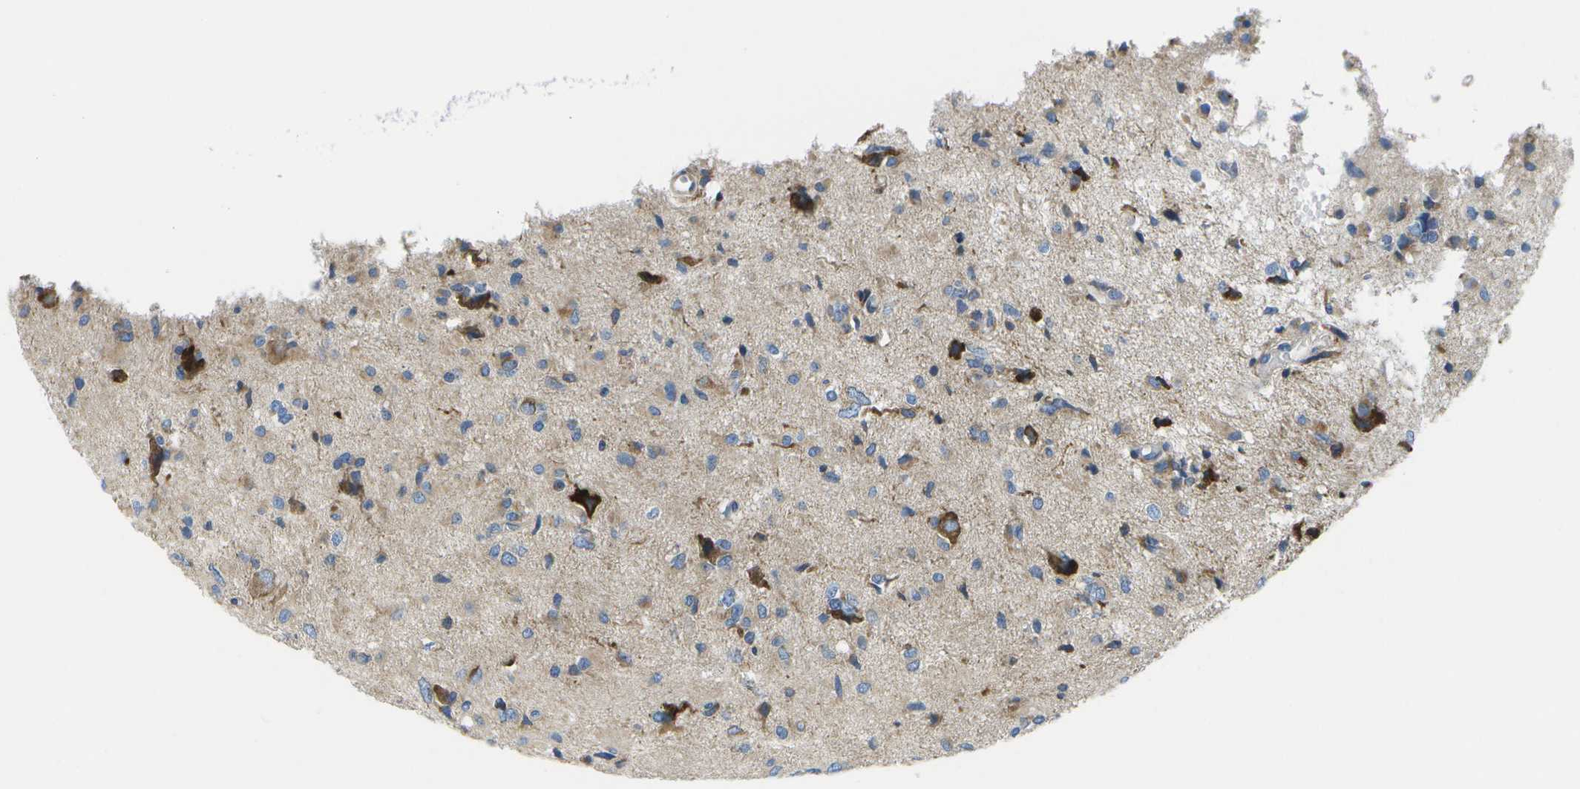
{"staining": {"intensity": "weak", "quantity": "25%-75%", "location": "cytoplasmic/membranous"}, "tissue": "glioma", "cell_type": "Tumor cells", "image_type": "cancer", "snomed": [{"axis": "morphology", "description": "Glioma, malignant, High grade"}, {"axis": "topography", "description": "Brain"}], "caption": "Protein staining demonstrates weak cytoplasmic/membranous positivity in approximately 25%-75% of tumor cells in malignant high-grade glioma.", "gene": "GDF5", "patient": {"sex": "female", "age": 59}}